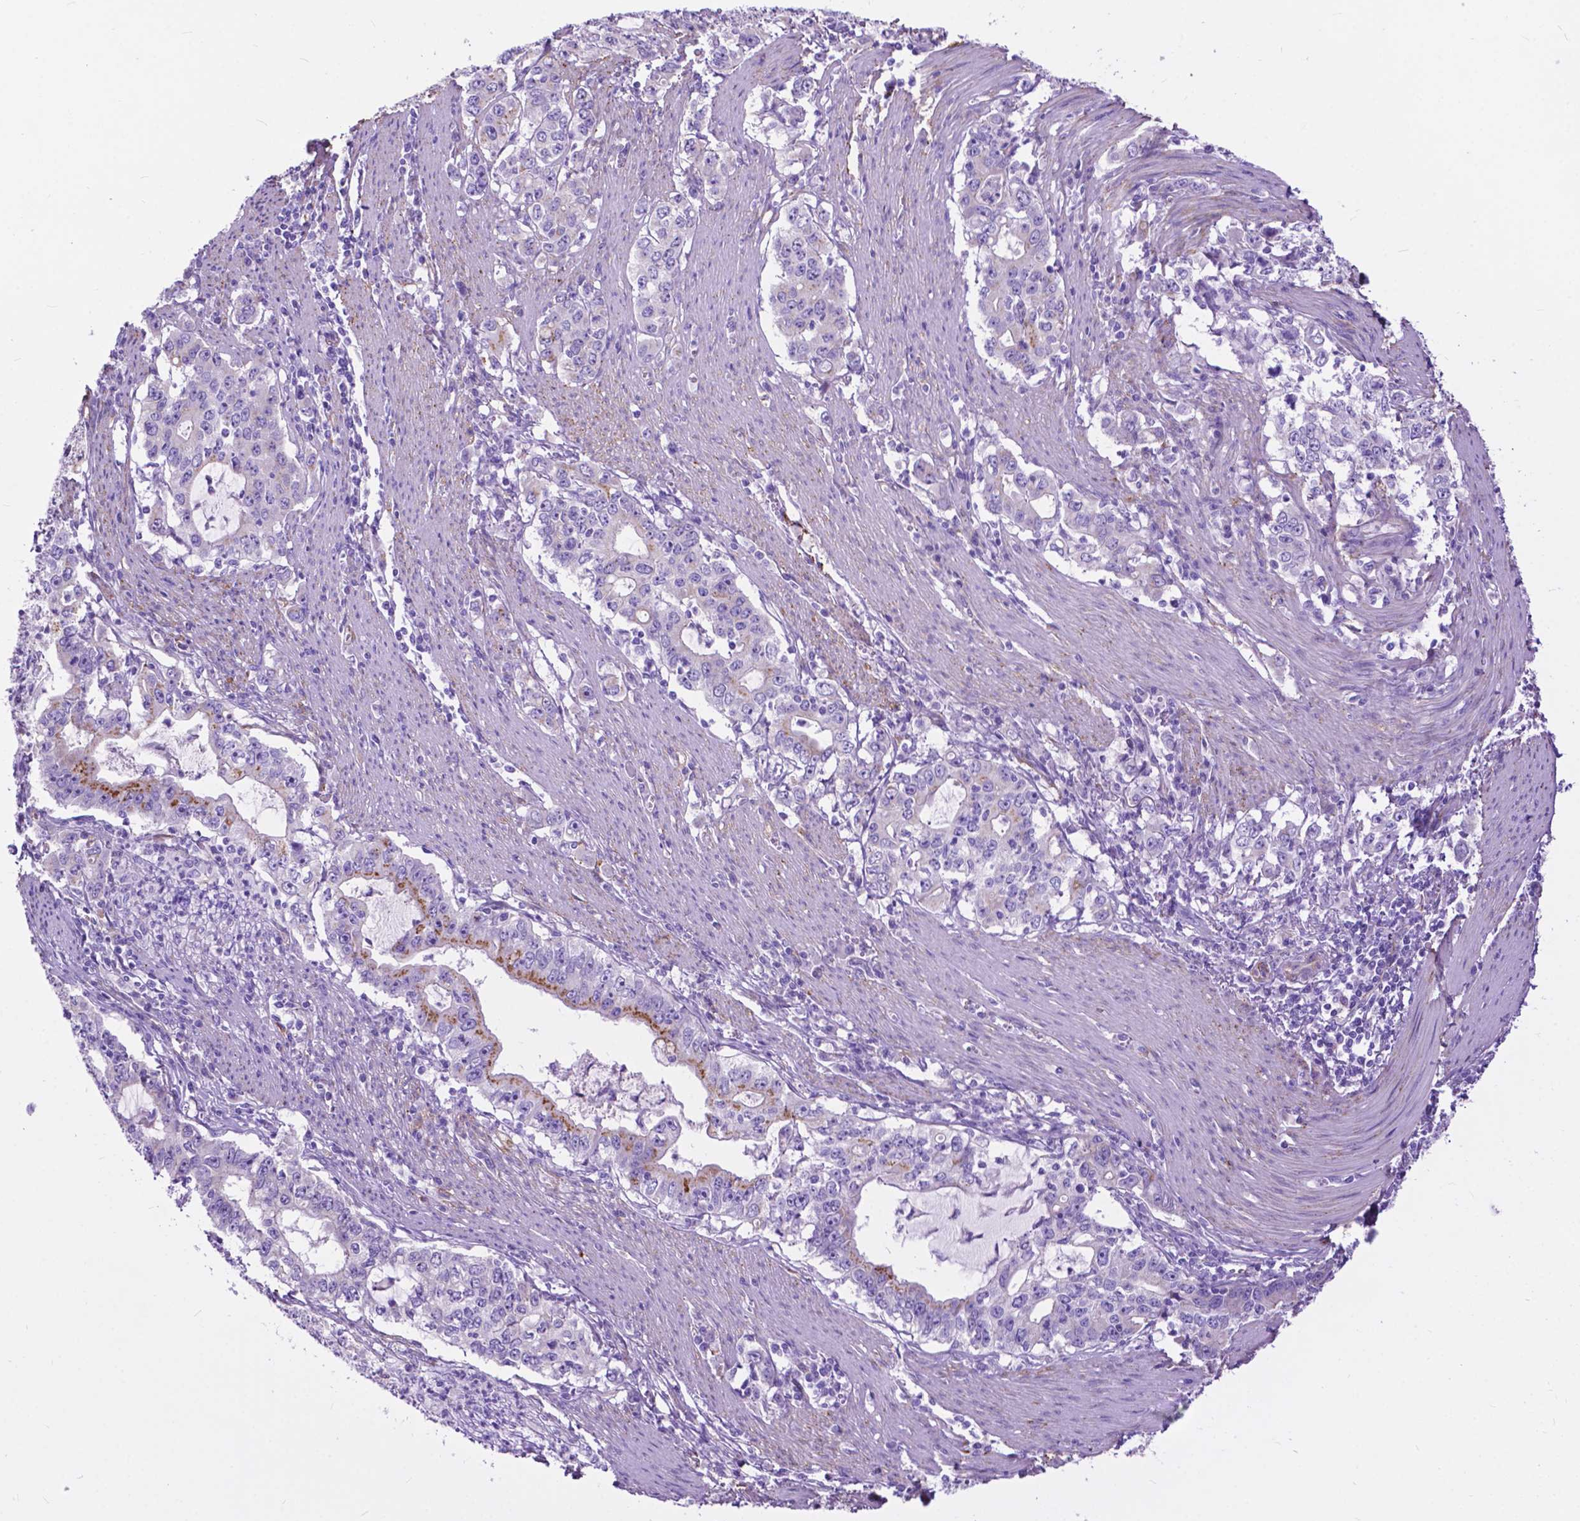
{"staining": {"intensity": "moderate", "quantity": "<25%", "location": "cytoplasmic/membranous"}, "tissue": "stomach cancer", "cell_type": "Tumor cells", "image_type": "cancer", "snomed": [{"axis": "morphology", "description": "Adenocarcinoma, NOS"}, {"axis": "topography", "description": "Stomach, lower"}], "caption": "This is an image of immunohistochemistry (IHC) staining of adenocarcinoma (stomach), which shows moderate expression in the cytoplasmic/membranous of tumor cells.", "gene": "PCDHA12", "patient": {"sex": "female", "age": 72}}